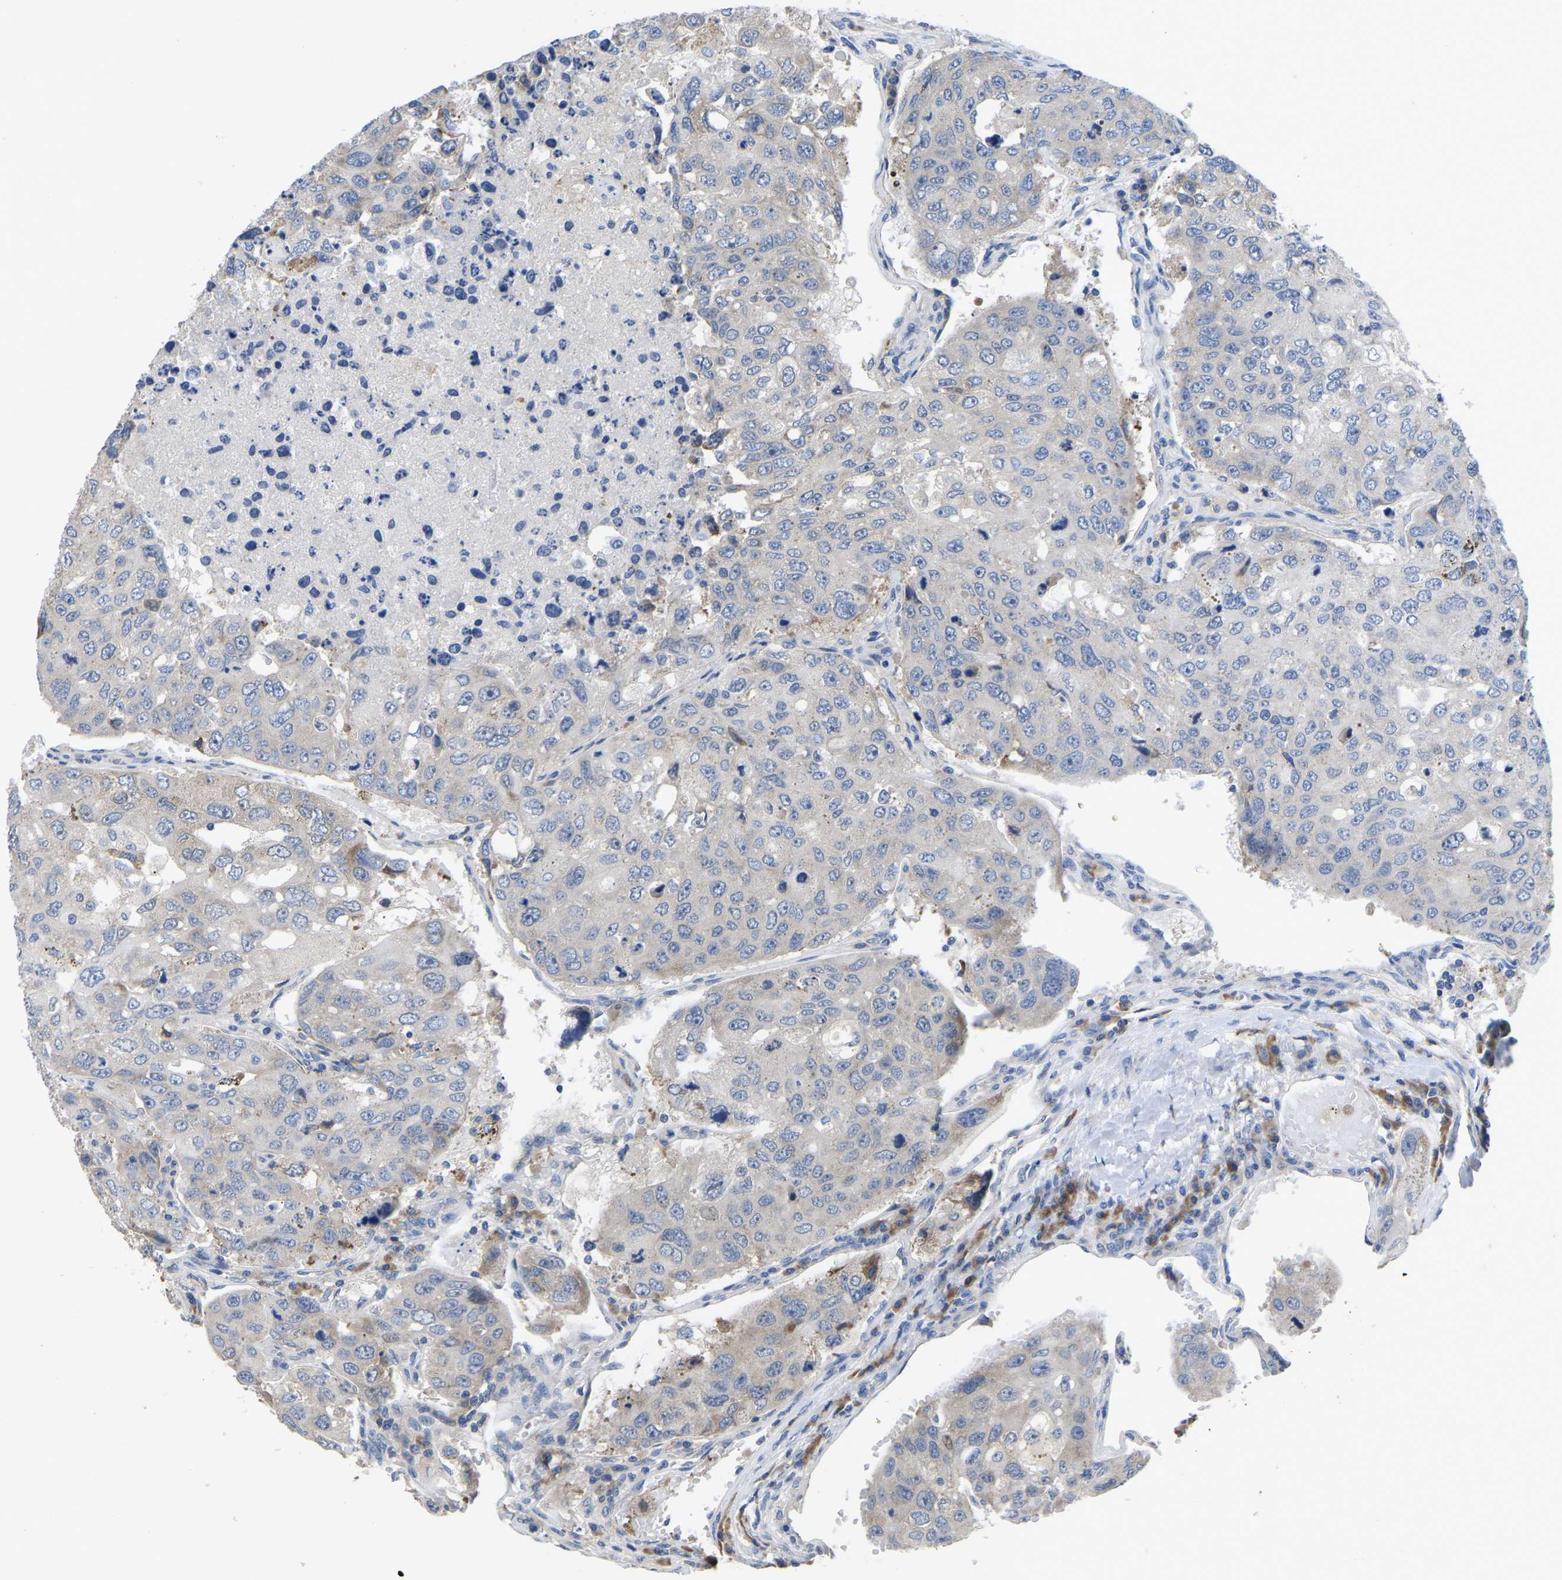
{"staining": {"intensity": "weak", "quantity": "<25%", "location": "cytoplasmic/membranous"}, "tissue": "urothelial cancer", "cell_type": "Tumor cells", "image_type": "cancer", "snomed": [{"axis": "morphology", "description": "Urothelial carcinoma, High grade"}, {"axis": "topography", "description": "Lymph node"}, {"axis": "topography", "description": "Urinary bladder"}], "caption": "Urothelial cancer stained for a protein using IHC demonstrates no expression tumor cells.", "gene": "ABCA10", "patient": {"sex": "male", "age": 51}}